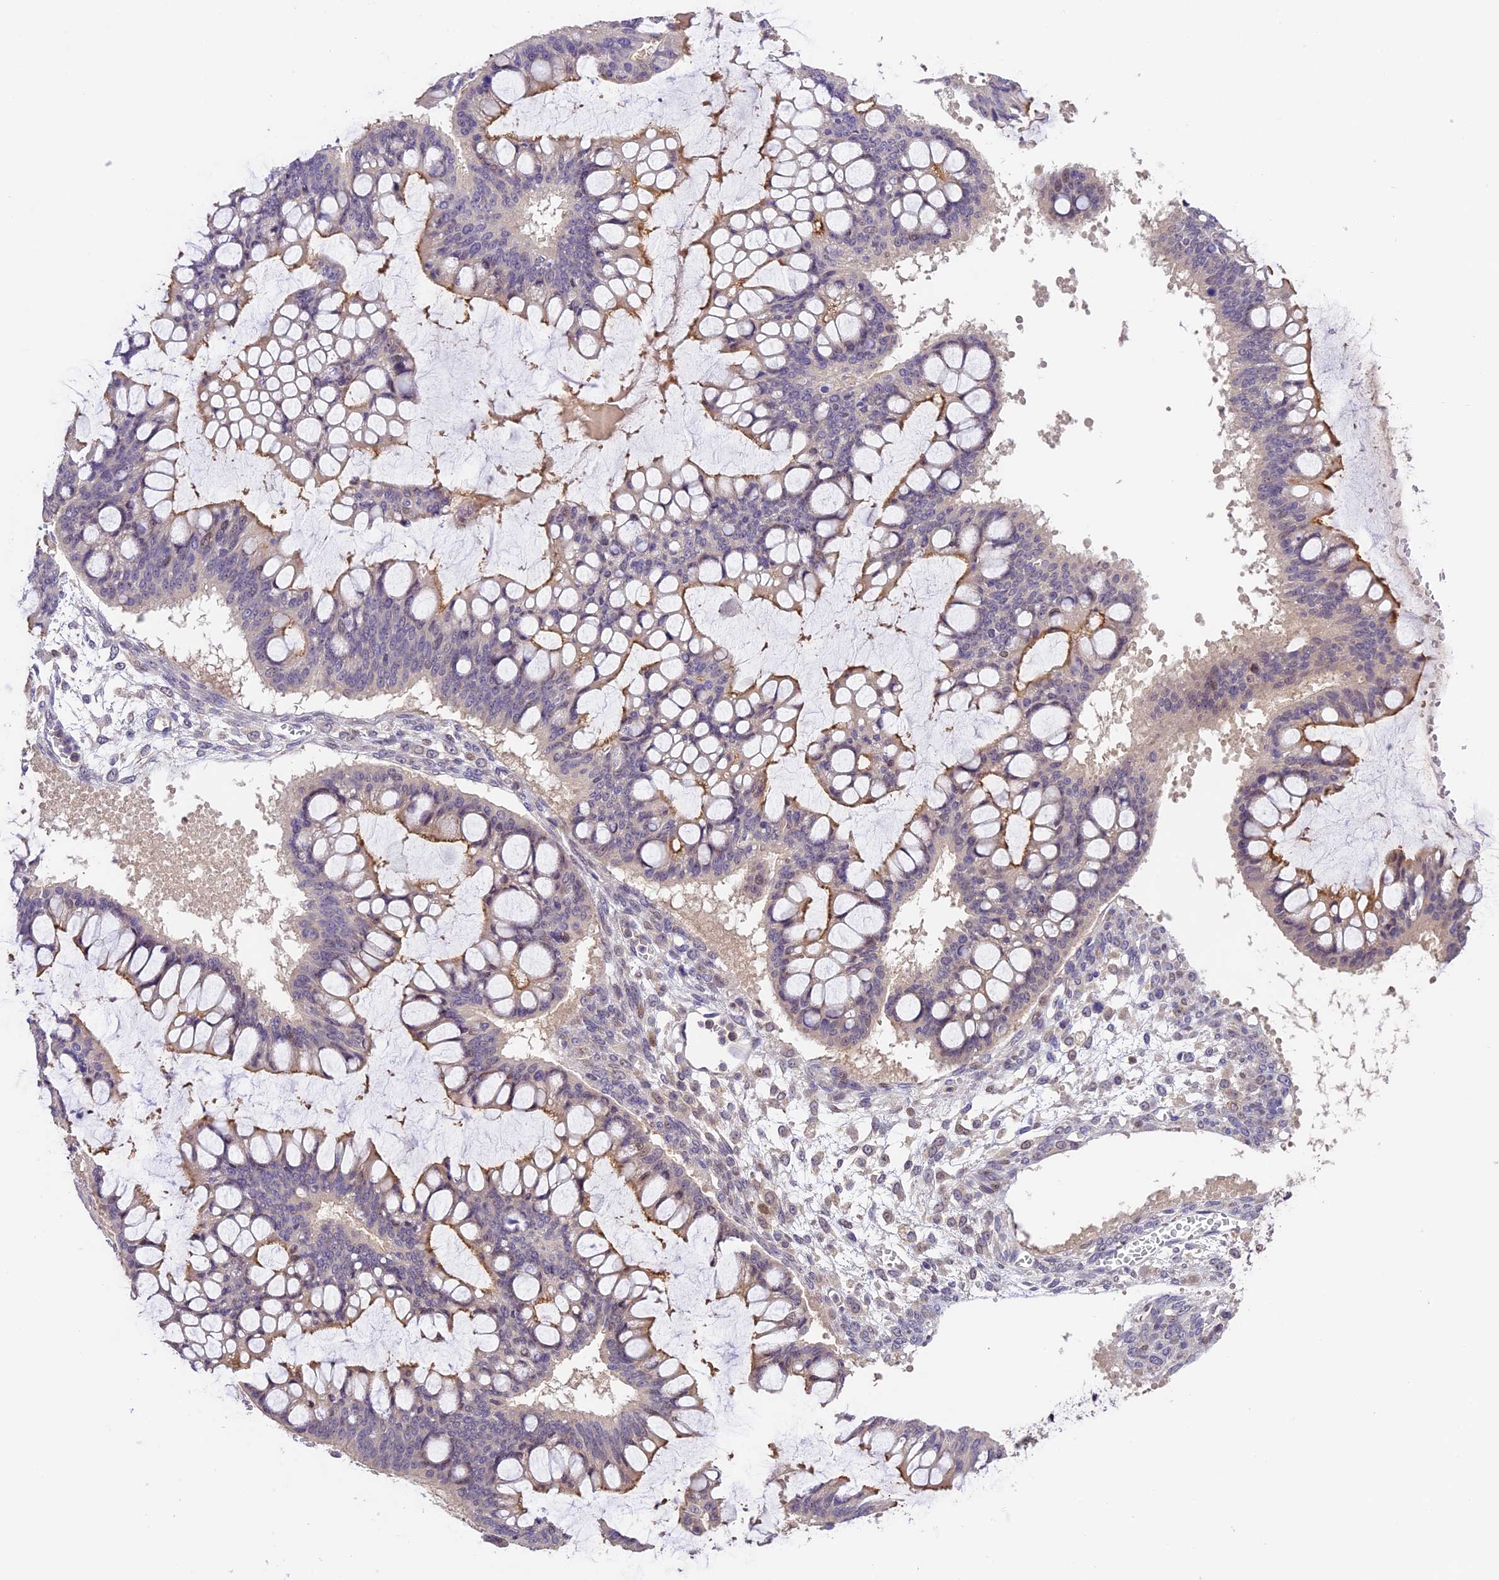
{"staining": {"intensity": "moderate", "quantity": "<25%", "location": "cytoplasmic/membranous"}, "tissue": "ovarian cancer", "cell_type": "Tumor cells", "image_type": "cancer", "snomed": [{"axis": "morphology", "description": "Cystadenocarcinoma, mucinous, NOS"}, {"axis": "topography", "description": "Ovary"}], "caption": "Immunohistochemistry histopathology image of human ovarian cancer stained for a protein (brown), which exhibits low levels of moderate cytoplasmic/membranous expression in about <25% of tumor cells.", "gene": "DGKH", "patient": {"sex": "female", "age": 73}}